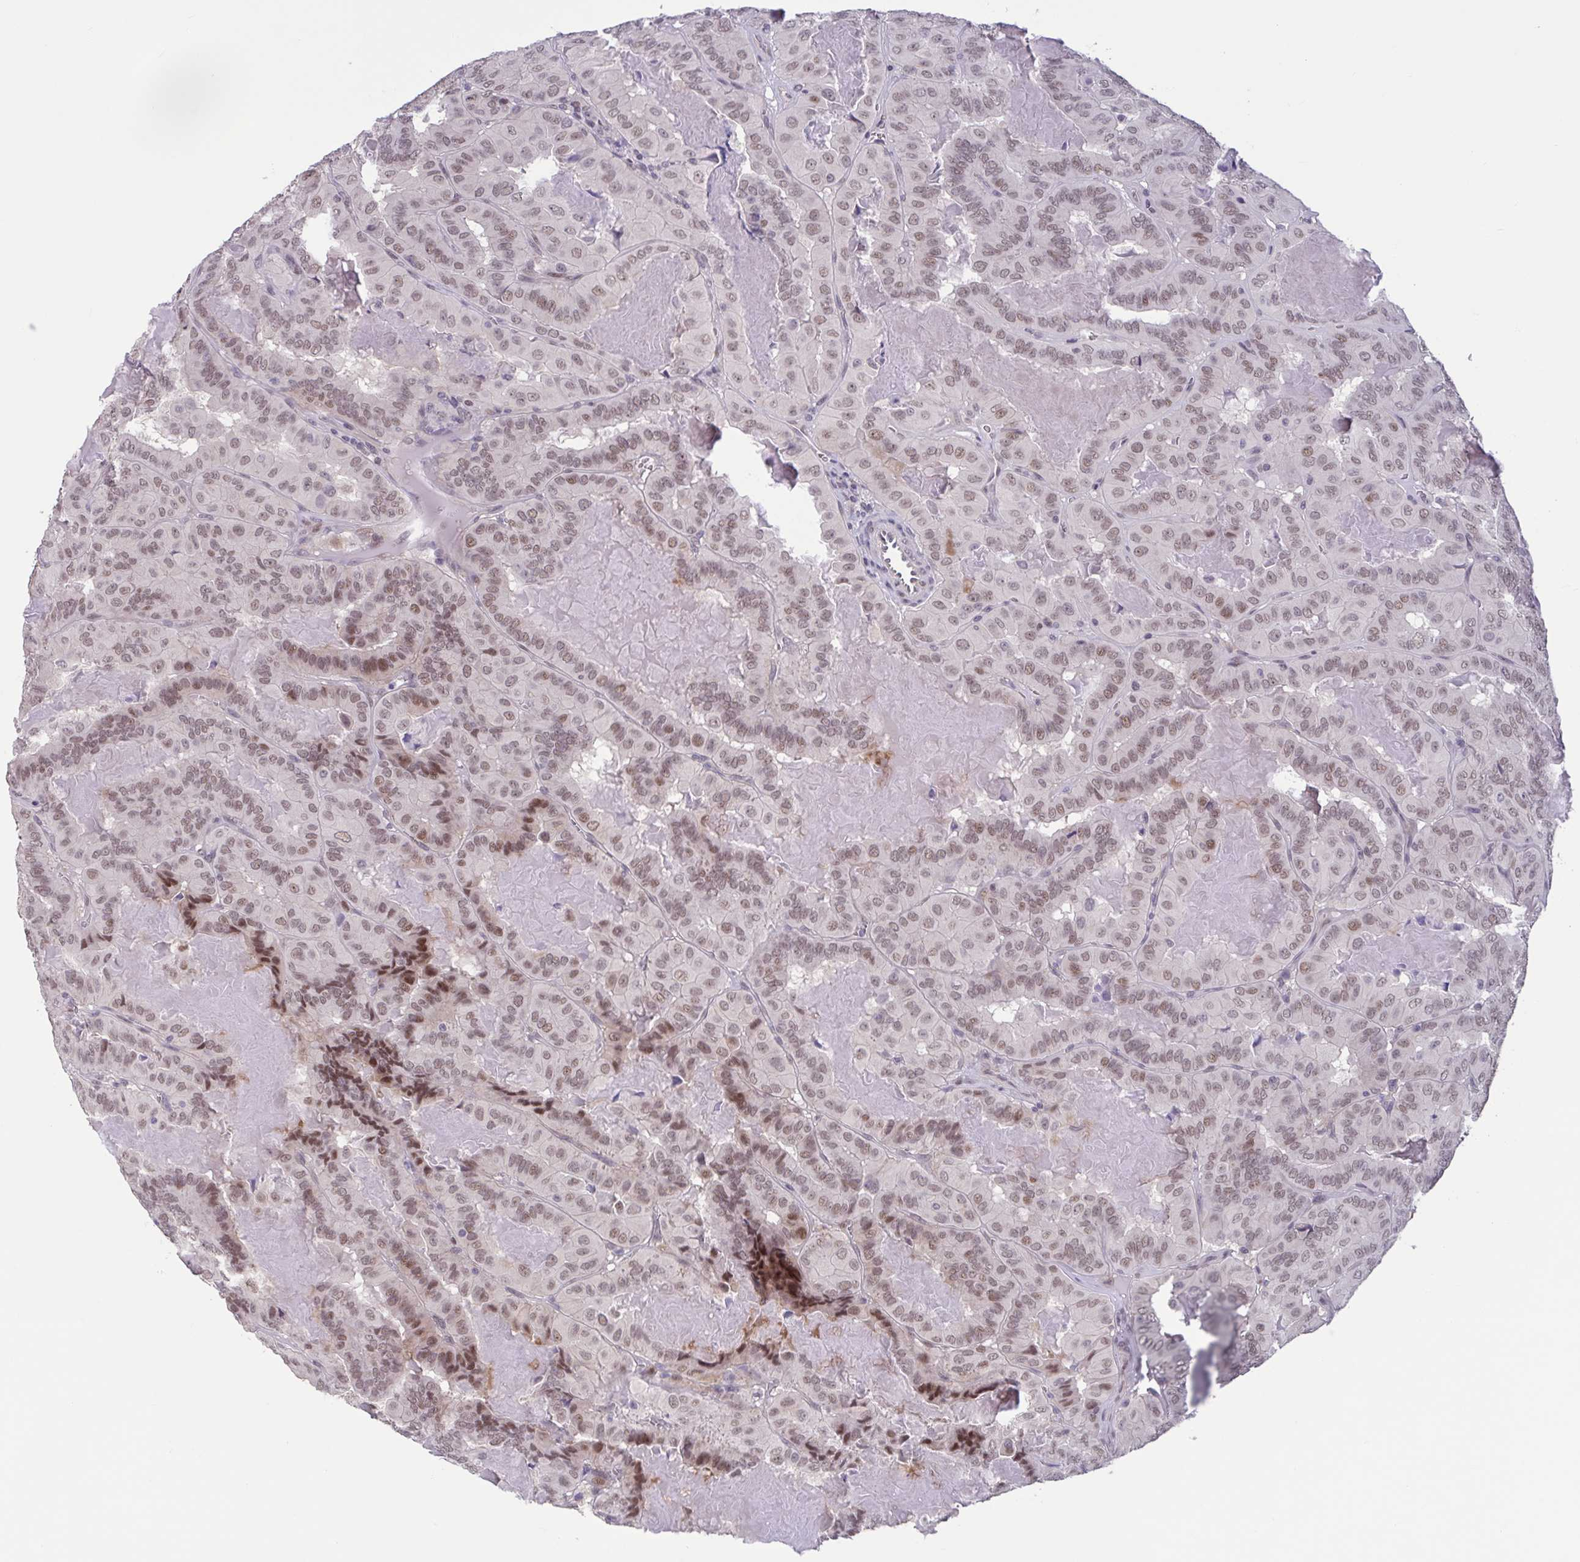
{"staining": {"intensity": "moderate", "quantity": ">75%", "location": "nuclear"}, "tissue": "thyroid cancer", "cell_type": "Tumor cells", "image_type": "cancer", "snomed": [{"axis": "morphology", "description": "Papillary adenocarcinoma, NOS"}, {"axis": "topography", "description": "Thyroid gland"}], "caption": "Thyroid cancer tissue demonstrates moderate nuclear expression in approximately >75% of tumor cells", "gene": "ZNF414", "patient": {"sex": "female", "age": 46}}